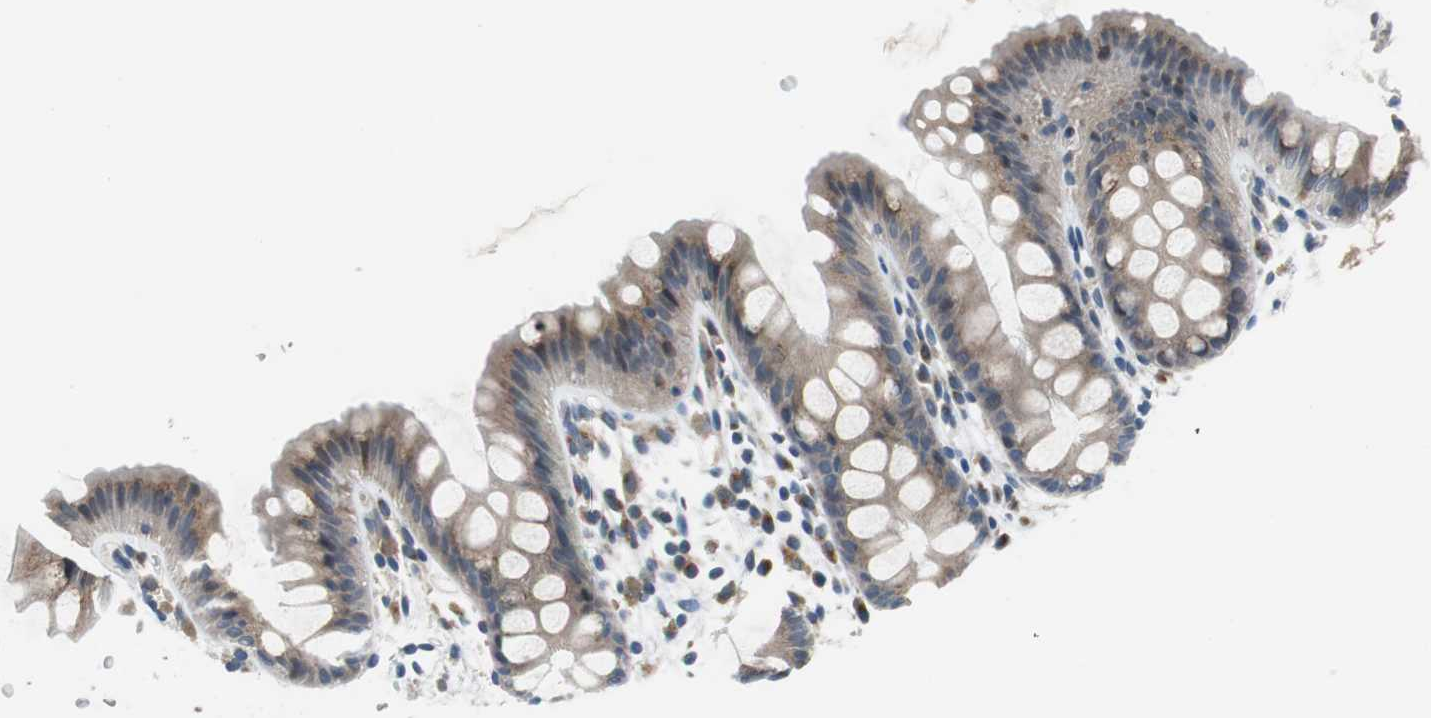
{"staining": {"intensity": "negative", "quantity": "none", "location": "none"}, "tissue": "colon", "cell_type": "Endothelial cells", "image_type": "normal", "snomed": [{"axis": "morphology", "description": "Normal tissue, NOS"}, {"axis": "topography", "description": "Smooth muscle"}, {"axis": "topography", "description": "Colon"}], "caption": "DAB immunohistochemical staining of unremarkable colon shows no significant staining in endothelial cells. (DAB (3,3'-diaminobenzidine) immunohistochemistry visualized using brightfield microscopy, high magnification).", "gene": "PLAA", "patient": {"sex": "male", "age": 67}}